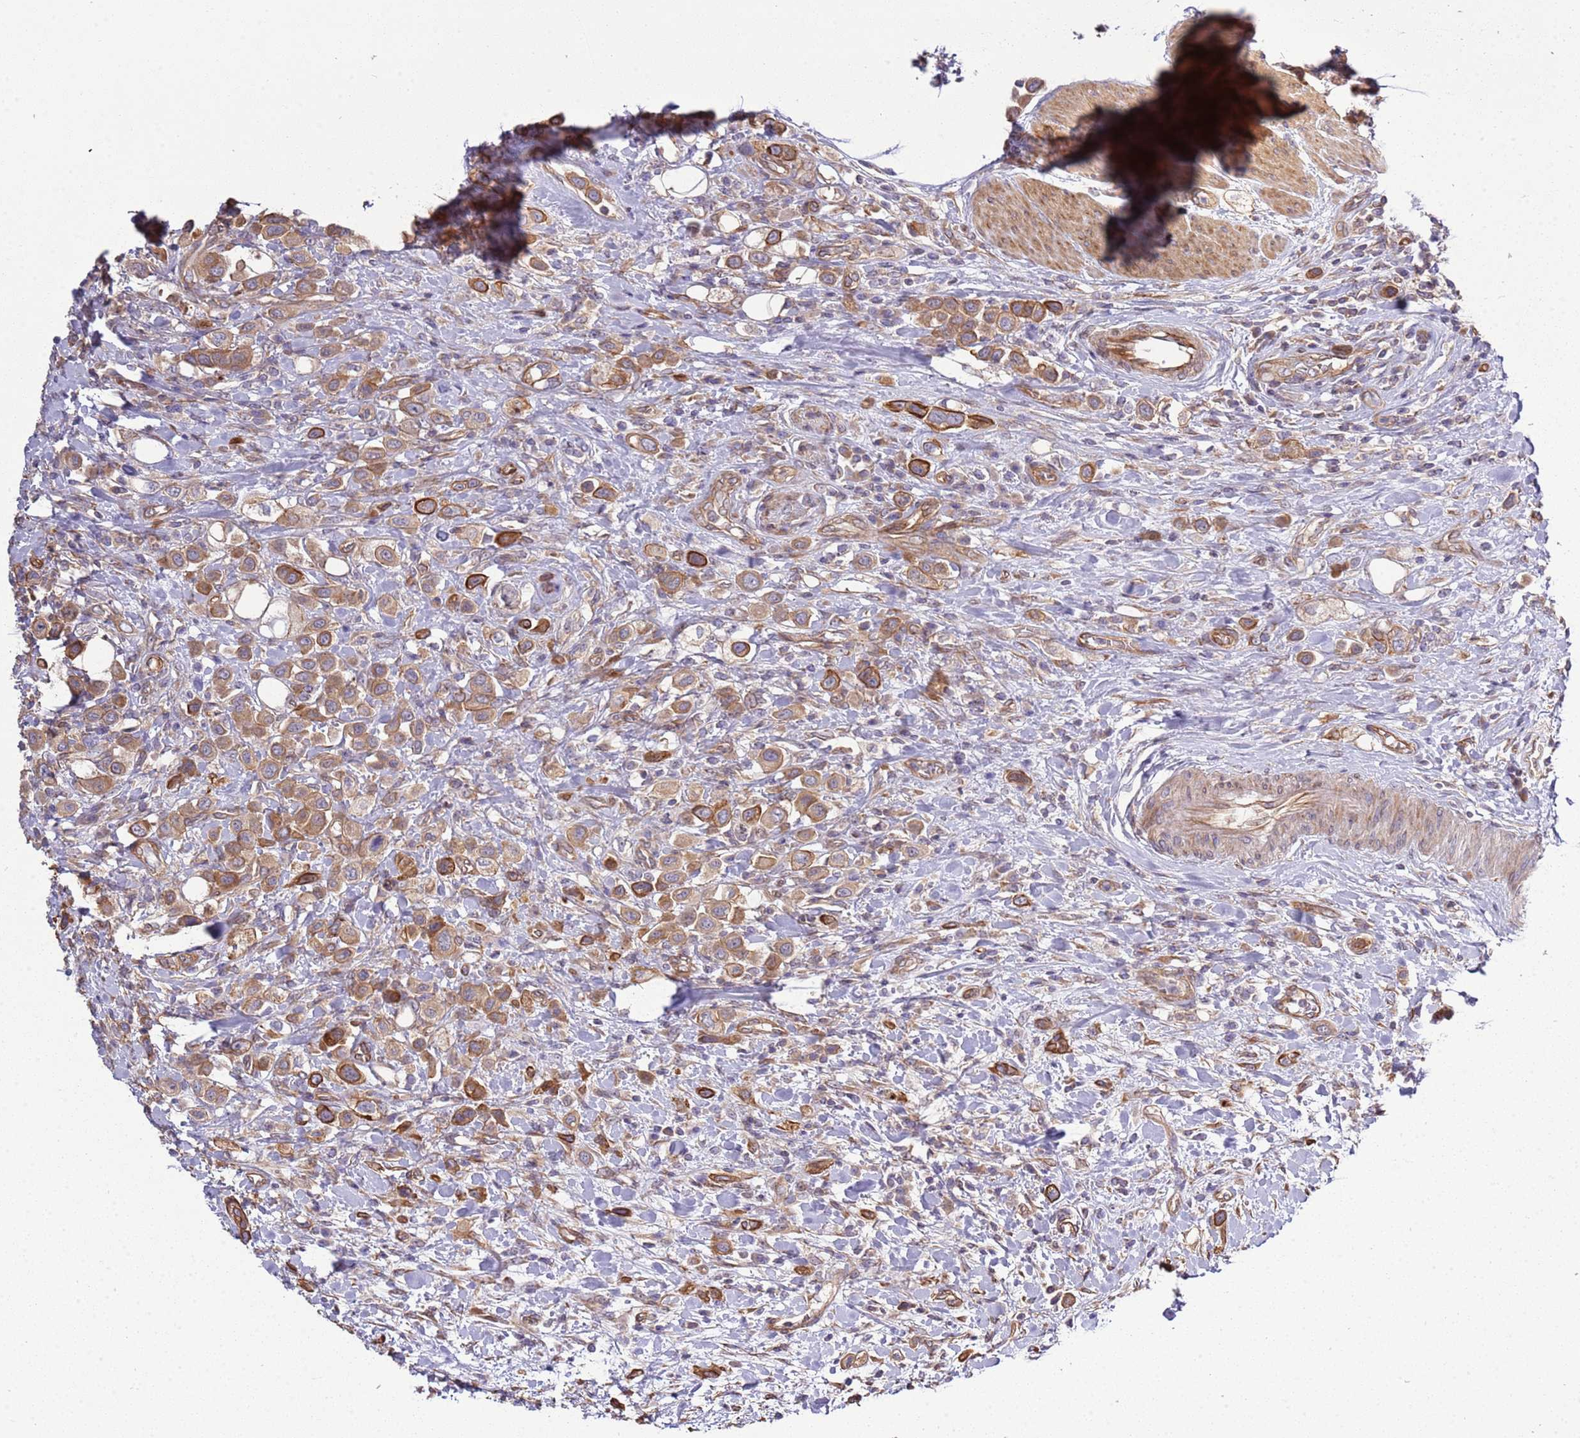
{"staining": {"intensity": "moderate", "quantity": ">75%", "location": "cytoplasmic/membranous"}, "tissue": "urothelial cancer", "cell_type": "Tumor cells", "image_type": "cancer", "snomed": [{"axis": "morphology", "description": "Urothelial carcinoma, High grade"}, {"axis": "topography", "description": "Urinary bladder"}], "caption": "A brown stain shows moderate cytoplasmic/membranous staining of a protein in human urothelial cancer tumor cells.", "gene": "GNL1", "patient": {"sex": "male", "age": 50}}